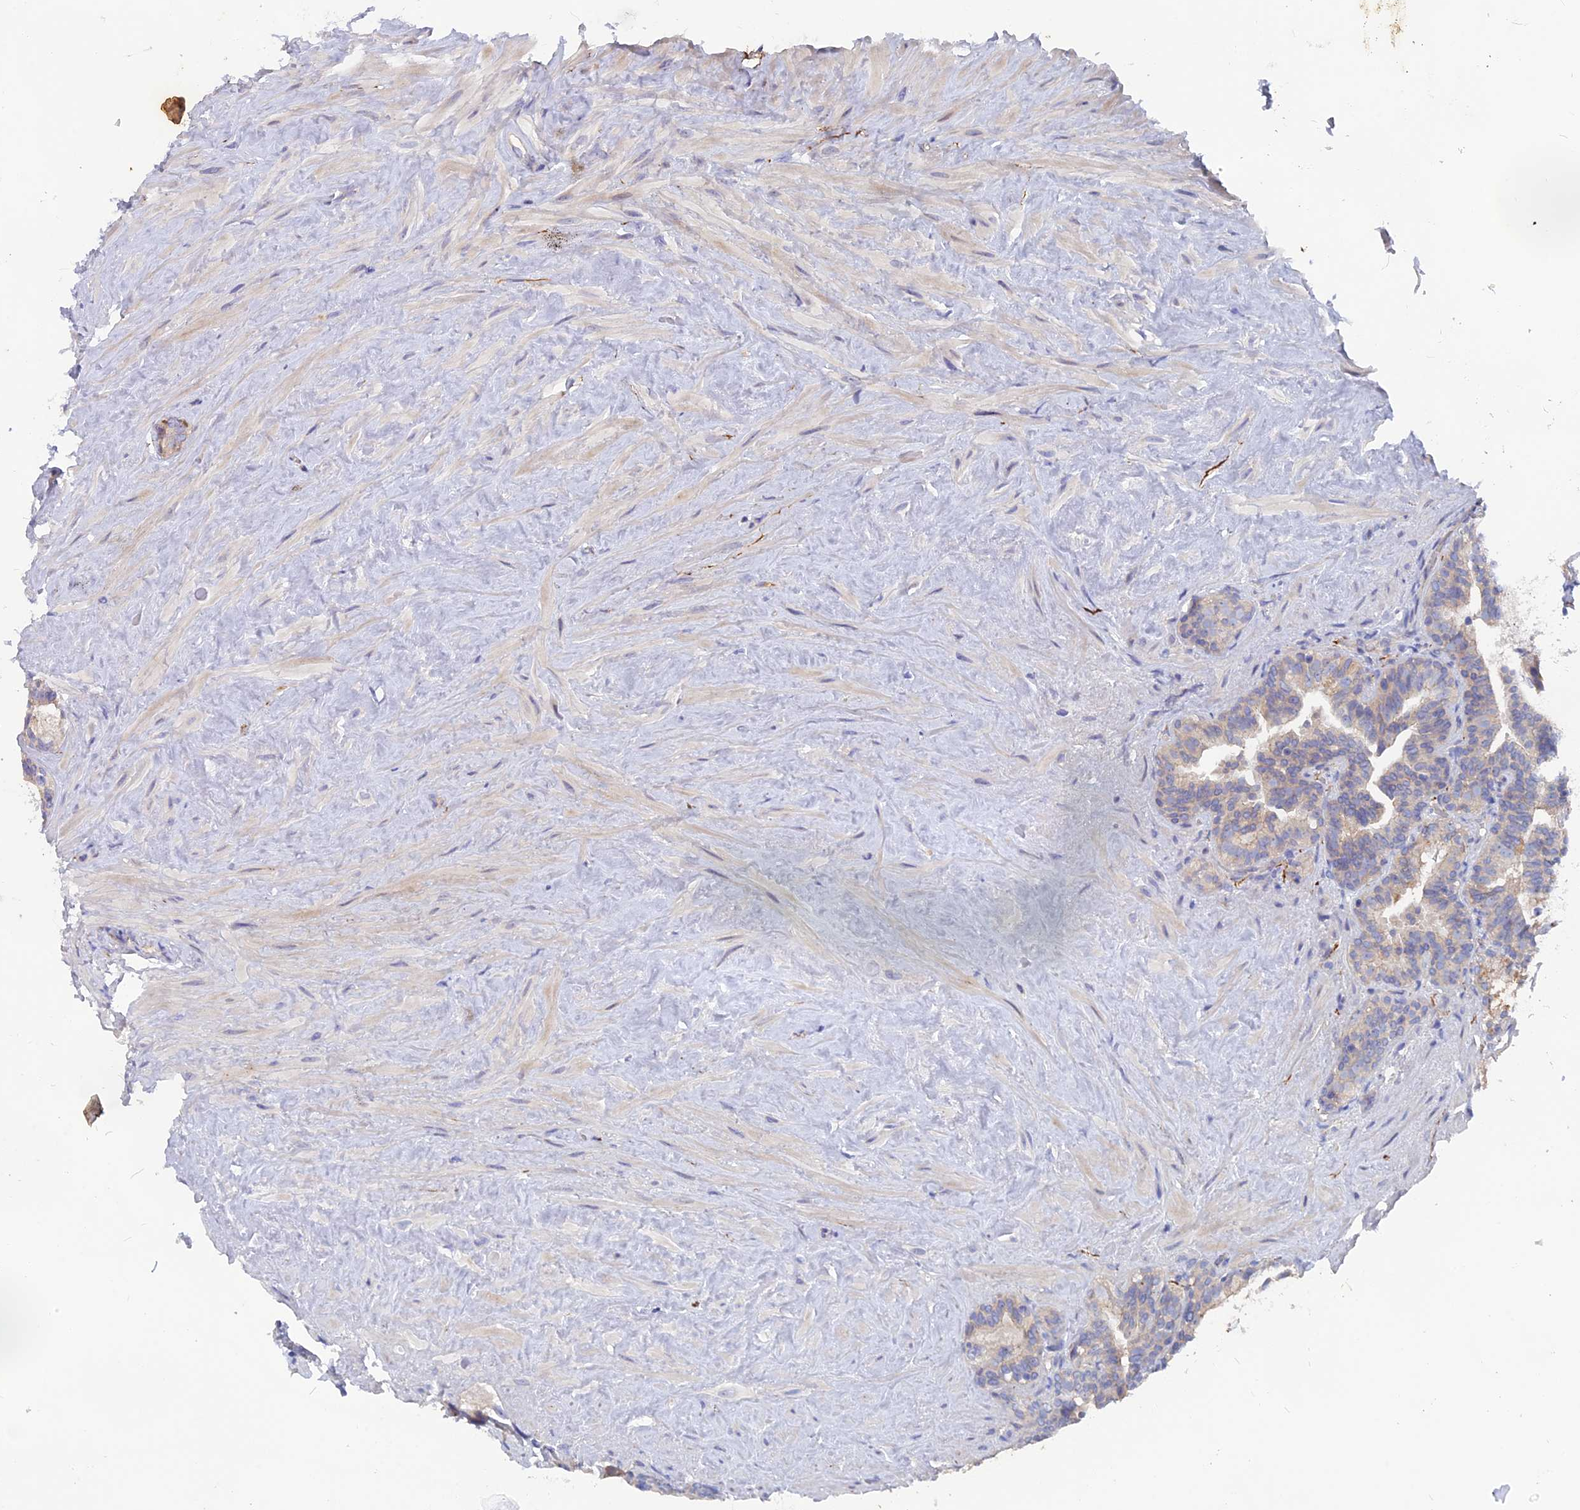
{"staining": {"intensity": "weak", "quantity": "25%-75%", "location": "cytoplasmic/membranous"}, "tissue": "seminal vesicle", "cell_type": "Glandular cells", "image_type": "normal", "snomed": [{"axis": "morphology", "description": "Normal tissue, NOS"}, {"axis": "topography", "description": "Seminal veicle"}], "caption": "IHC (DAB) staining of unremarkable human seminal vesicle reveals weak cytoplasmic/membranous protein staining in approximately 25%-75% of glandular cells.", "gene": "TENT4B", "patient": {"sex": "male", "age": 68}}